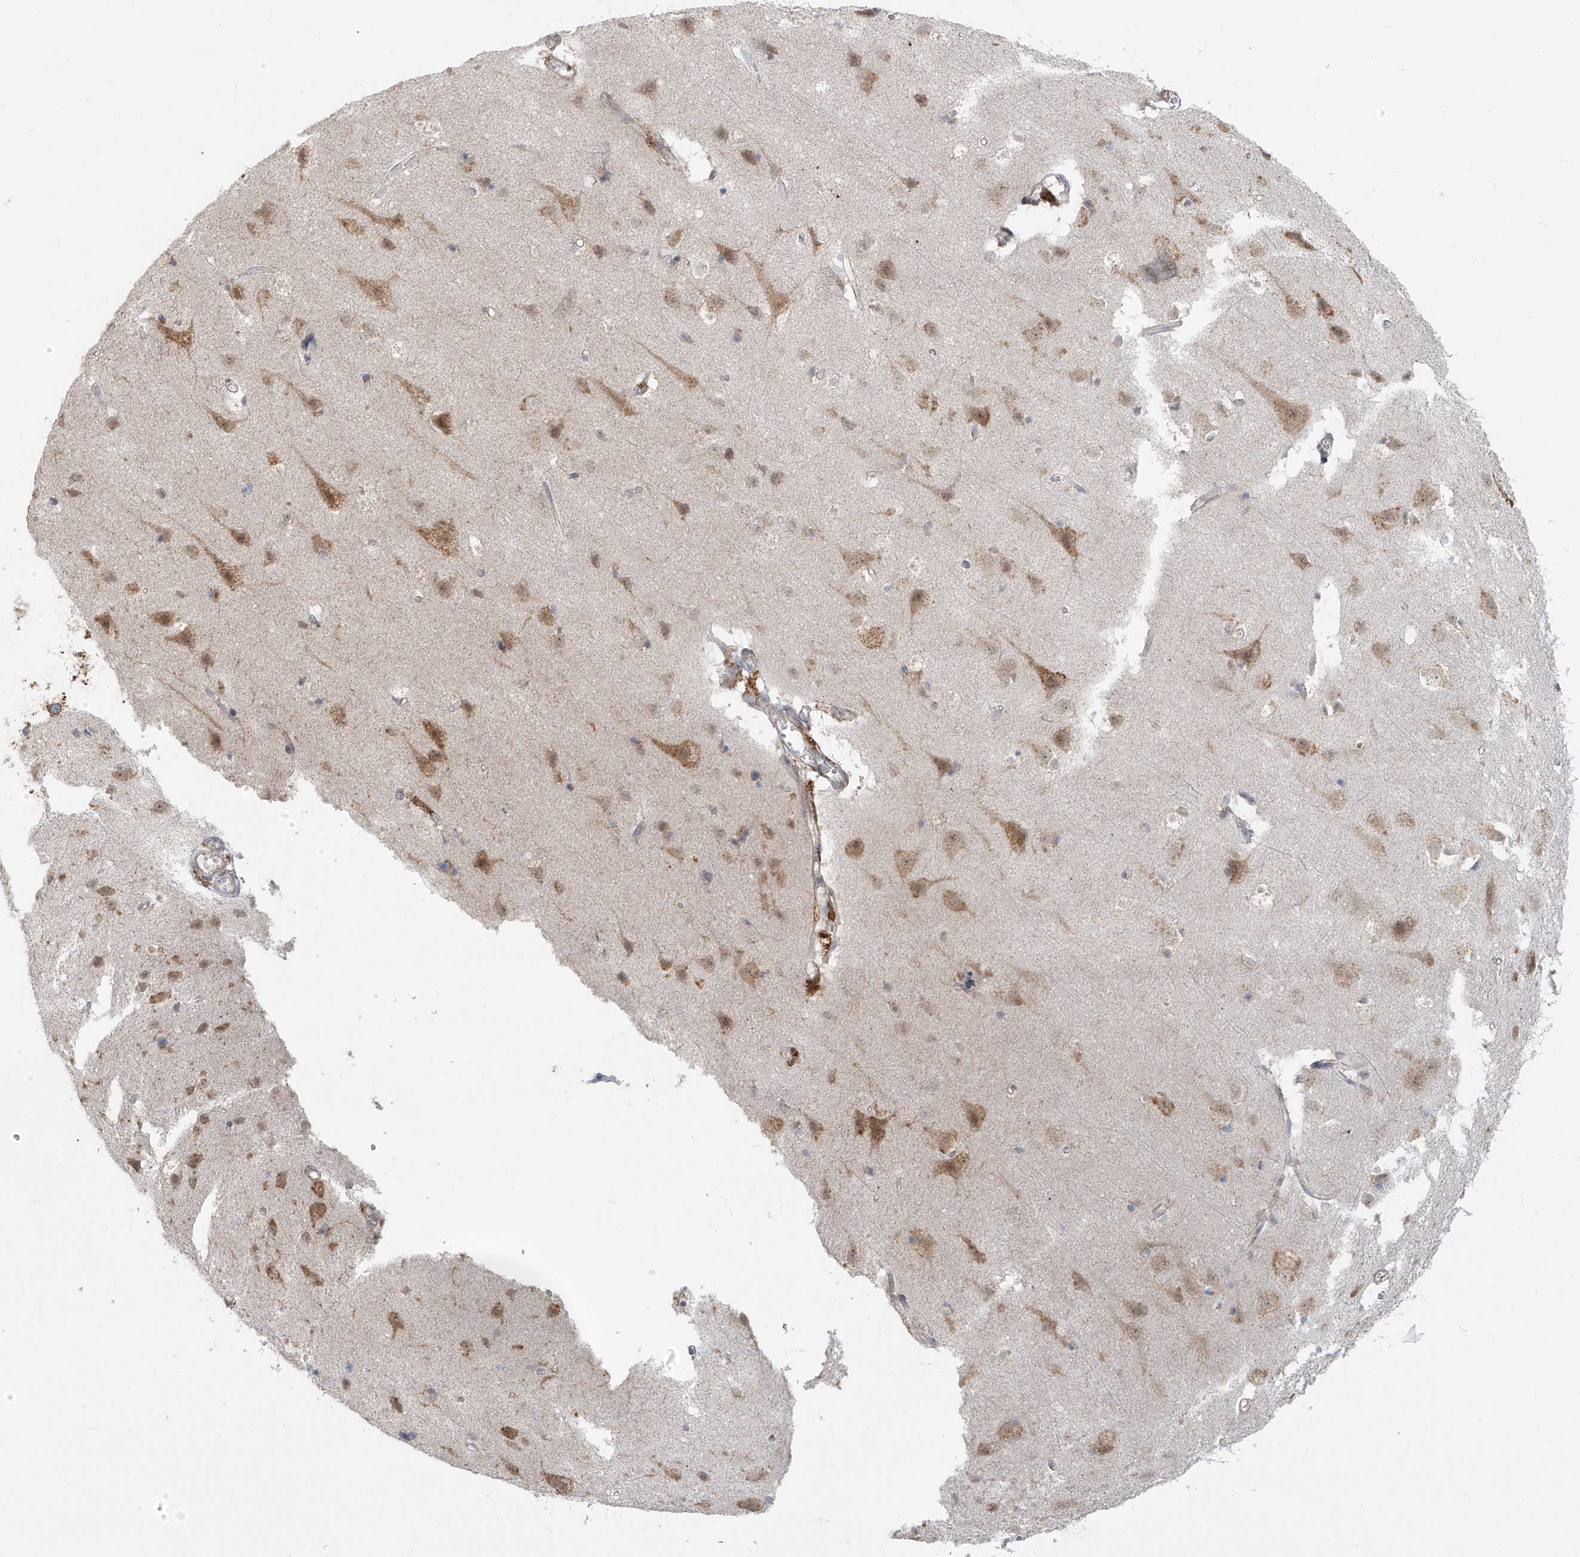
{"staining": {"intensity": "moderate", "quantity": "<25%", "location": "cytoplasmic/membranous"}, "tissue": "cerebral cortex", "cell_type": "Endothelial cells", "image_type": "normal", "snomed": [{"axis": "morphology", "description": "Normal tissue, NOS"}, {"axis": "topography", "description": "Cerebral cortex"}], "caption": "Protein analysis of benign cerebral cortex demonstrates moderate cytoplasmic/membranous staining in approximately <25% of endothelial cells. The protein of interest is stained brown, and the nuclei are stained in blue (DAB (3,3'-diaminobenzidine) IHC with brightfield microscopy, high magnification).", "gene": "KATNIP", "patient": {"sex": "male", "age": 54}}